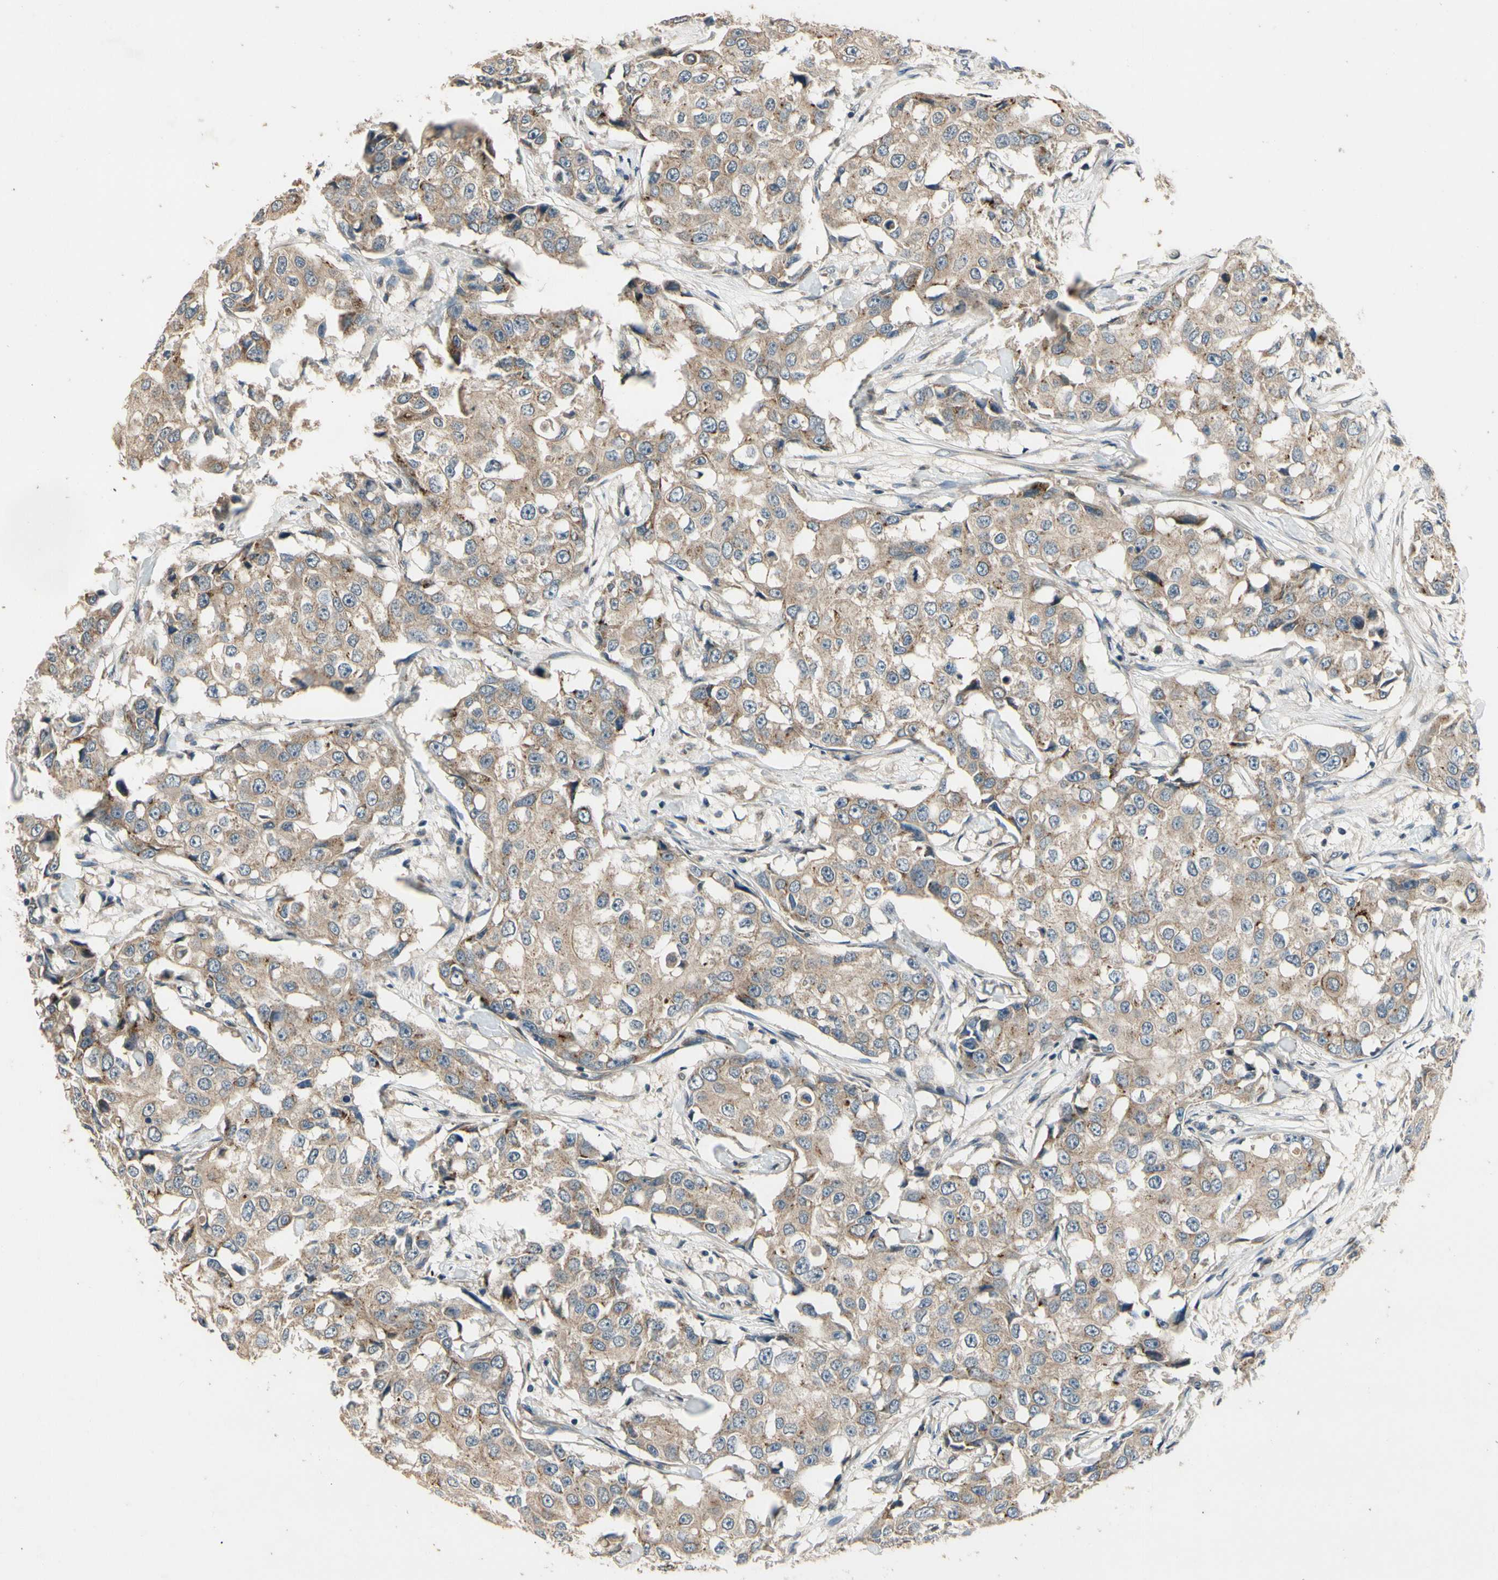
{"staining": {"intensity": "weak", "quantity": ">75%", "location": "cytoplasmic/membranous"}, "tissue": "breast cancer", "cell_type": "Tumor cells", "image_type": "cancer", "snomed": [{"axis": "morphology", "description": "Duct carcinoma"}, {"axis": "topography", "description": "Breast"}], "caption": "Protein expression analysis of human infiltrating ductal carcinoma (breast) reveals weak cytoplasmic/membranous staining in about >75% of tumor cells. (Stains: DAB (3,3'-diaminobenzidine) in brown, nuclei in blue, Microscopy: brightfield microscopy at high magnification).", "gene": "ALKBH3", "patient": {"sex": "female", "age": 27}}